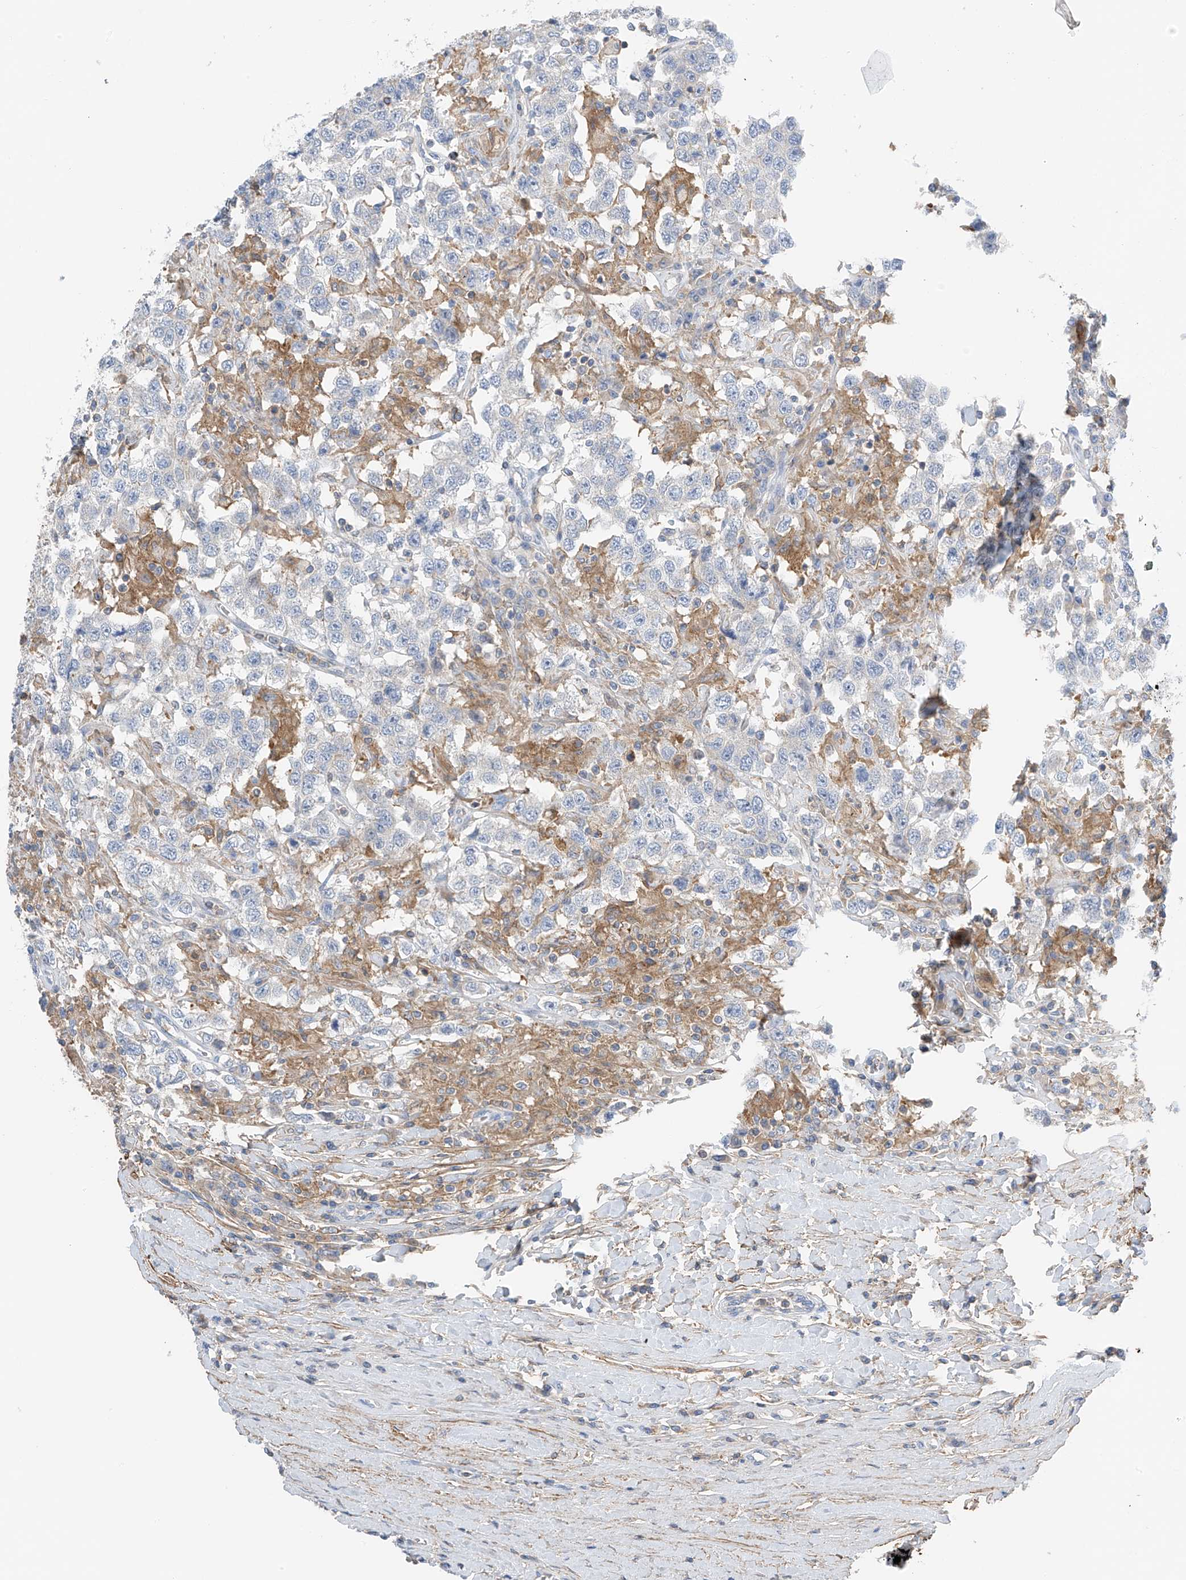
{"staining": {"intensity": "negative", "quantity": "none", "location": "none"}, "tissue": "testis cancer", "cell_type": "Tumor cells", "image_type": "cancer", "snomed": [{"axis": "morphology", "description": "Seminoma, NOS"}, {"axis": "topography", "description": "Testis"}], "caption": "DAB (3,3'-diaminobenzidine) immunohistochemical staining of seminoma (testis) exhibits no significant positivity in tumor cells. (DAB (3,3'-diaminobenzidine) IHC visualized using brightfield microscopy, high magnification).", "gene": "NALCN", "patient": {"sex": "male", "age": 41}}